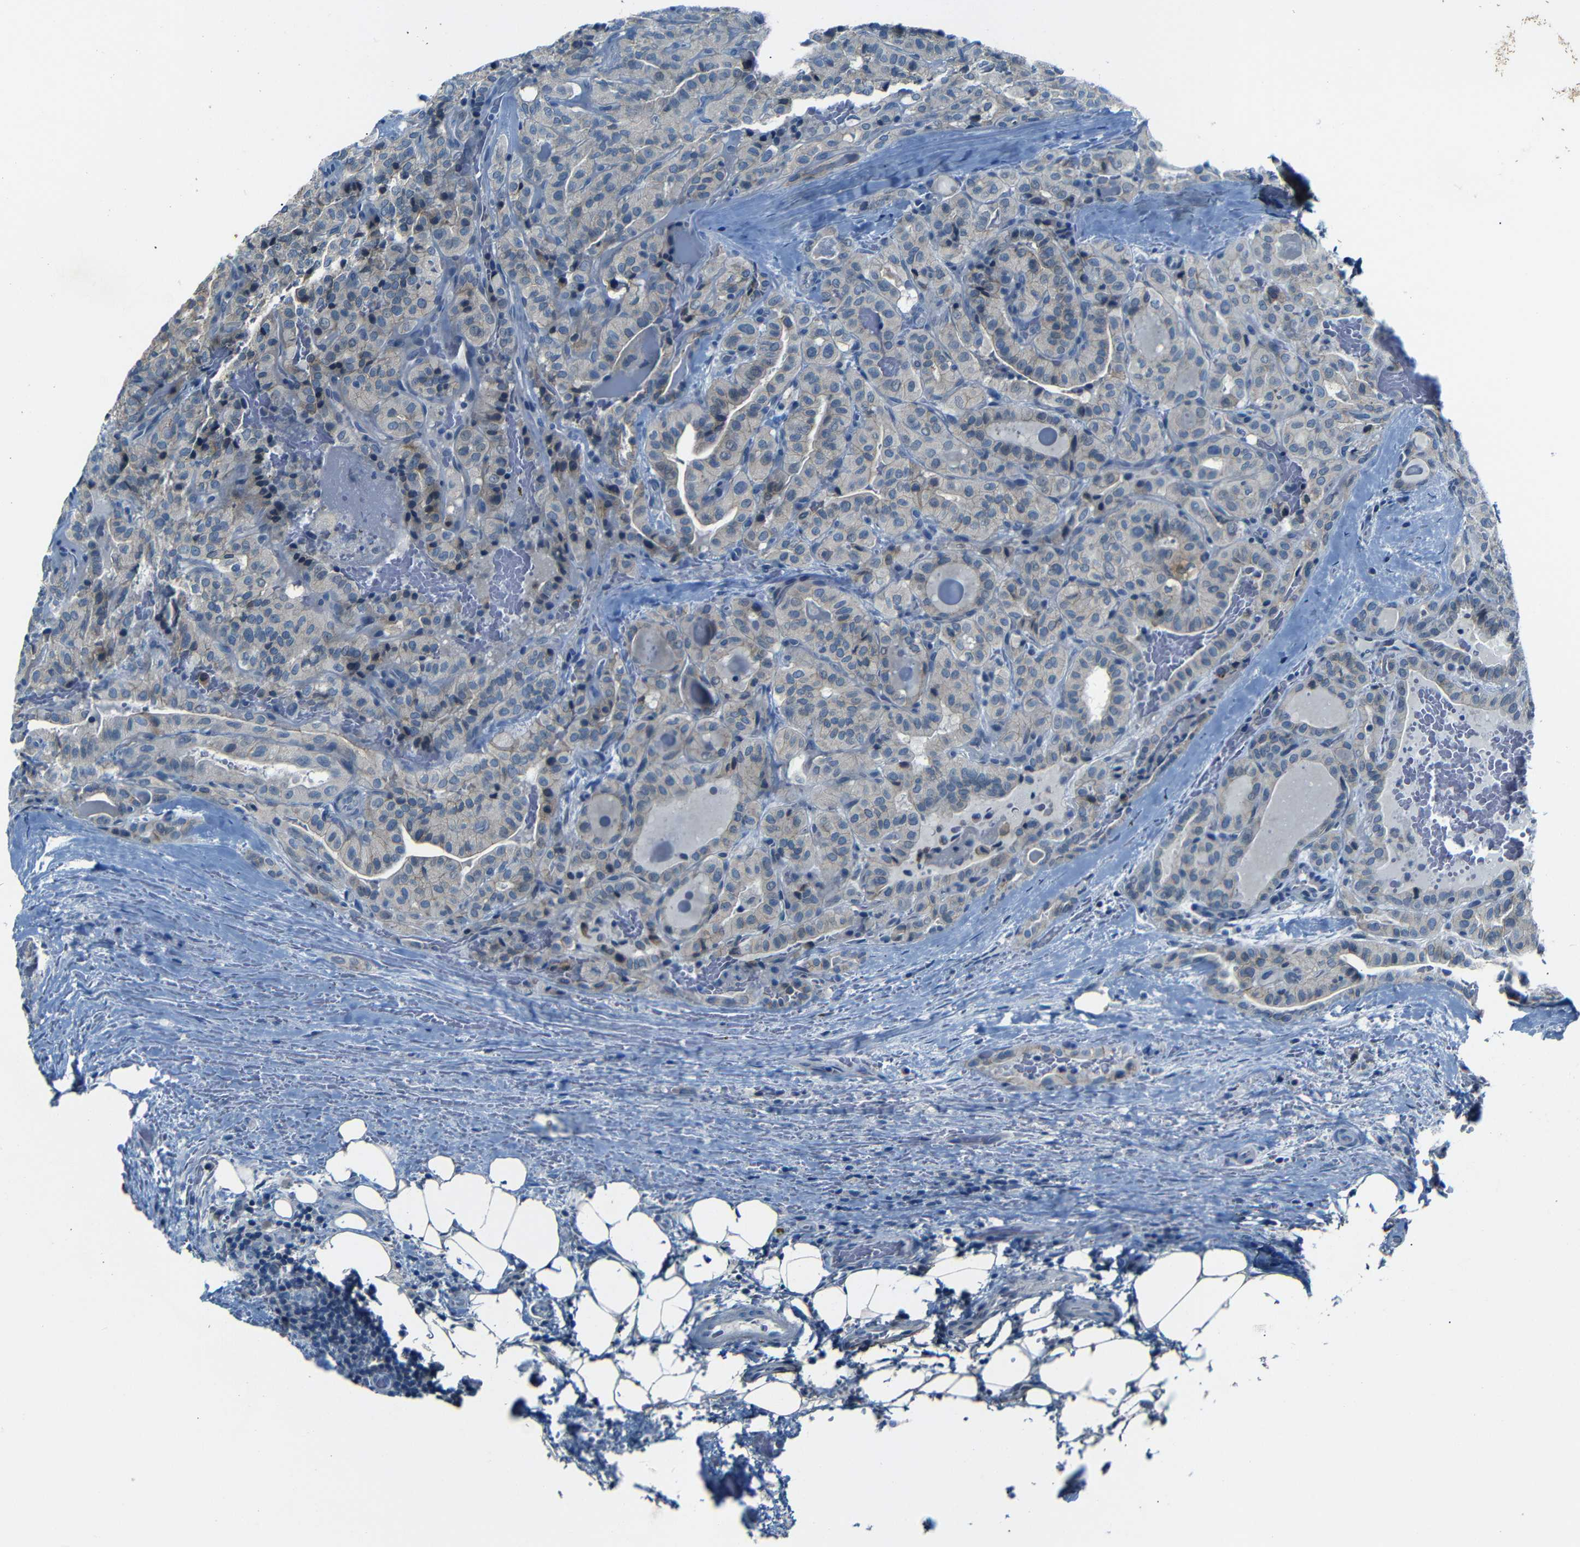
{"staining": {"intensity": "weak", "quantity": ">75%", "location": "cytoplasmic/membranous"}, "tissue": "head and neck cancer", "cell_type": "Tumor cells", "image_type": "cancer", "snomed": [{"axis": "morphology", "description": "Squamous cell carcinoma, NOS"}, {"axis": "topography", "description": "Oral tissue"}, {"axis": "topography", "description": "Head-Neck"}], "caption": "Squamous cell carcinoma (head and neck) stained with immunohistochemistry (IHC) shows weak cytoplasmic/membranous positivity in approximately >75% of tumor cells. (Brightfield microscopy of DAB IHC at high magnification).", "gene": "ANK3", "patient": {"sex": "female", "age": 50}}